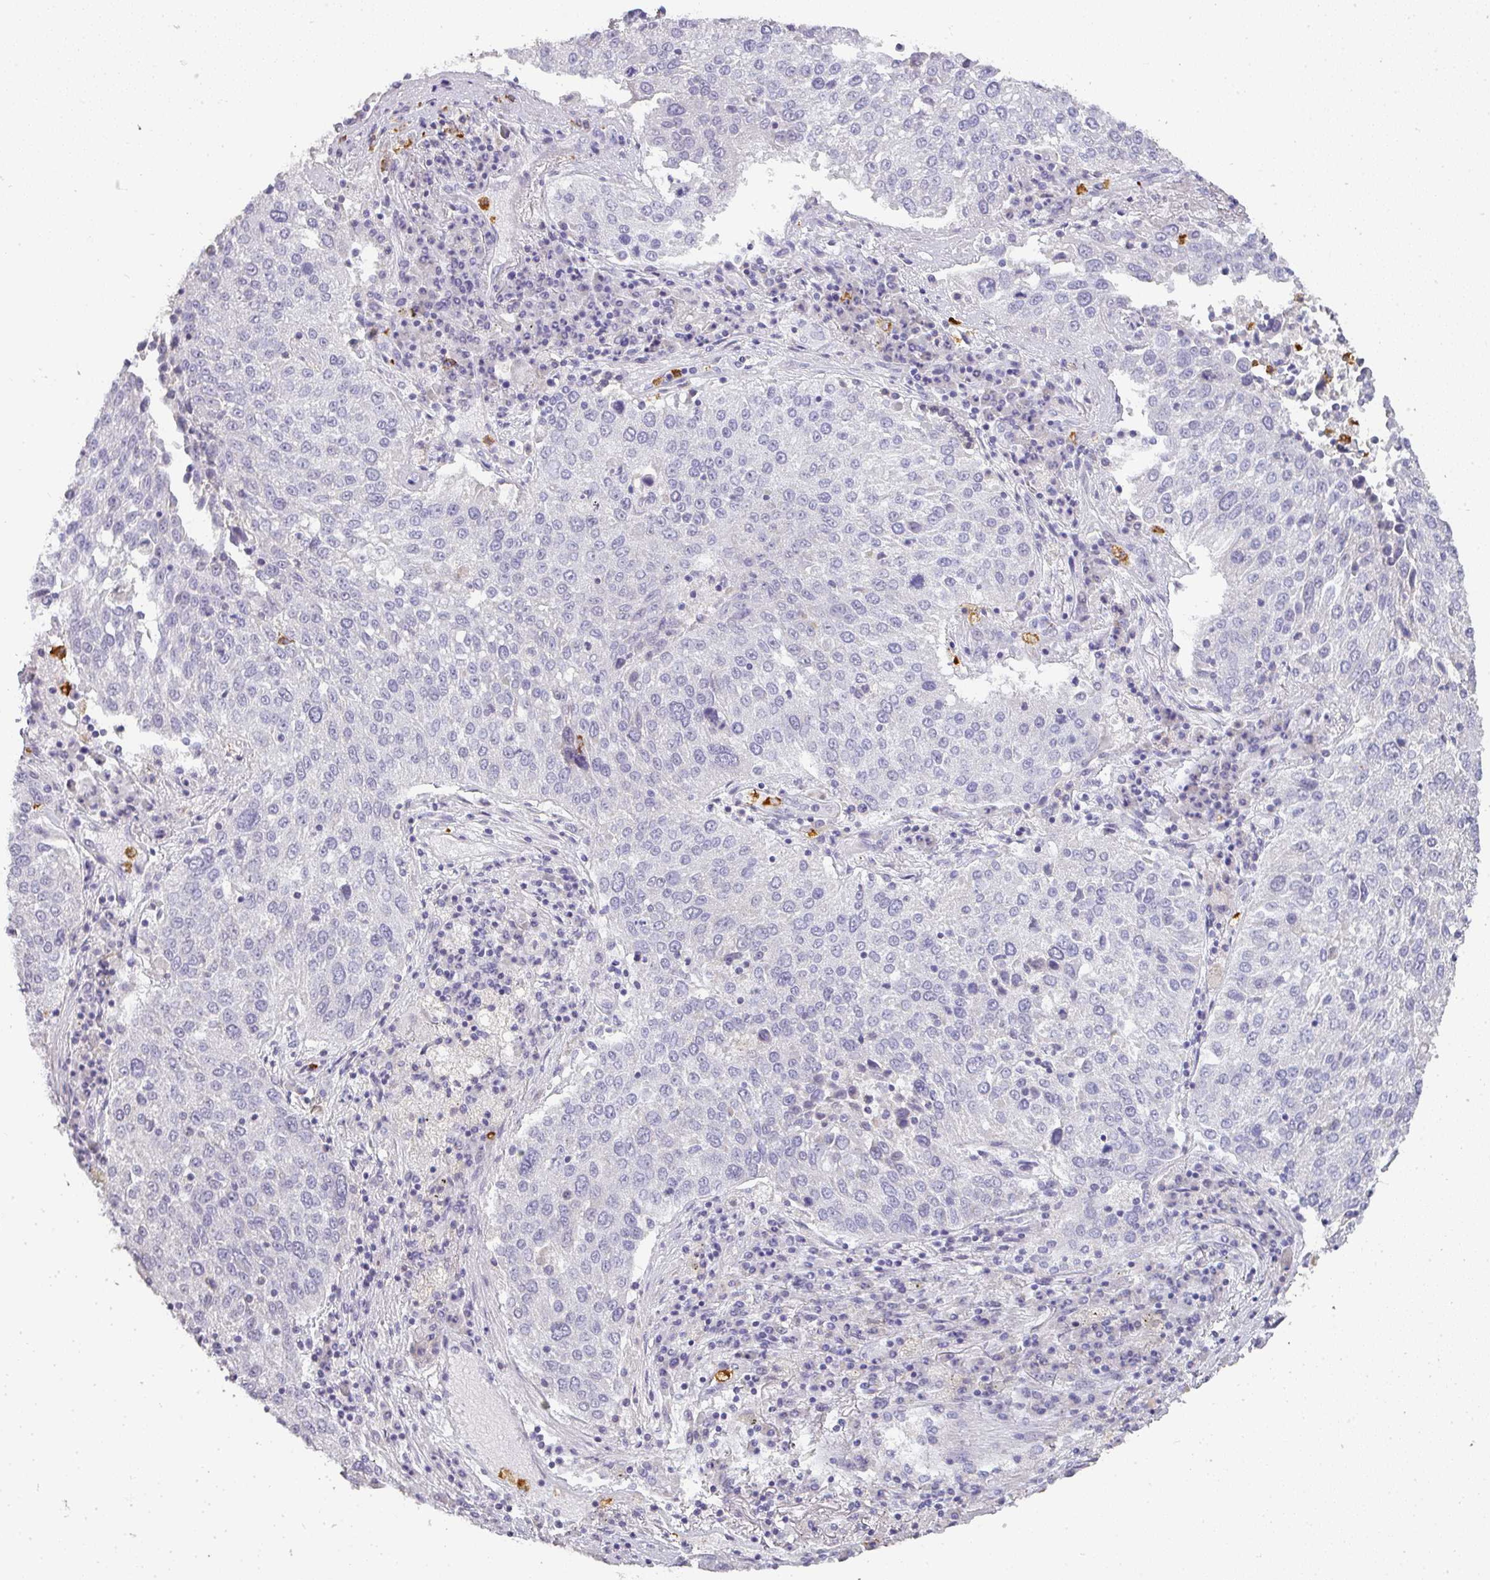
{"staining": {"intensity": "negative", "quantity": "none", "location": "none"}, "tissue": "lung cancer", "cell_type": "Tumor cells", "image_type": "cancer", "snomed": [{"axis": "morphology", "description": "Squamous cell carcinoma, NOS"}, {"axis": "topography", "description": "Lung"}], "caption": "High magnification brightfield microscopy of squamous cell carcinoma (lung) stained with DAB (3,3'-diaminobenzidine) (brown) and counterstained with hematoxylin (blue): tumor cells show no significant staining.", "gene": "CAMP", "patient": {"sex": "male", "age": 65}}